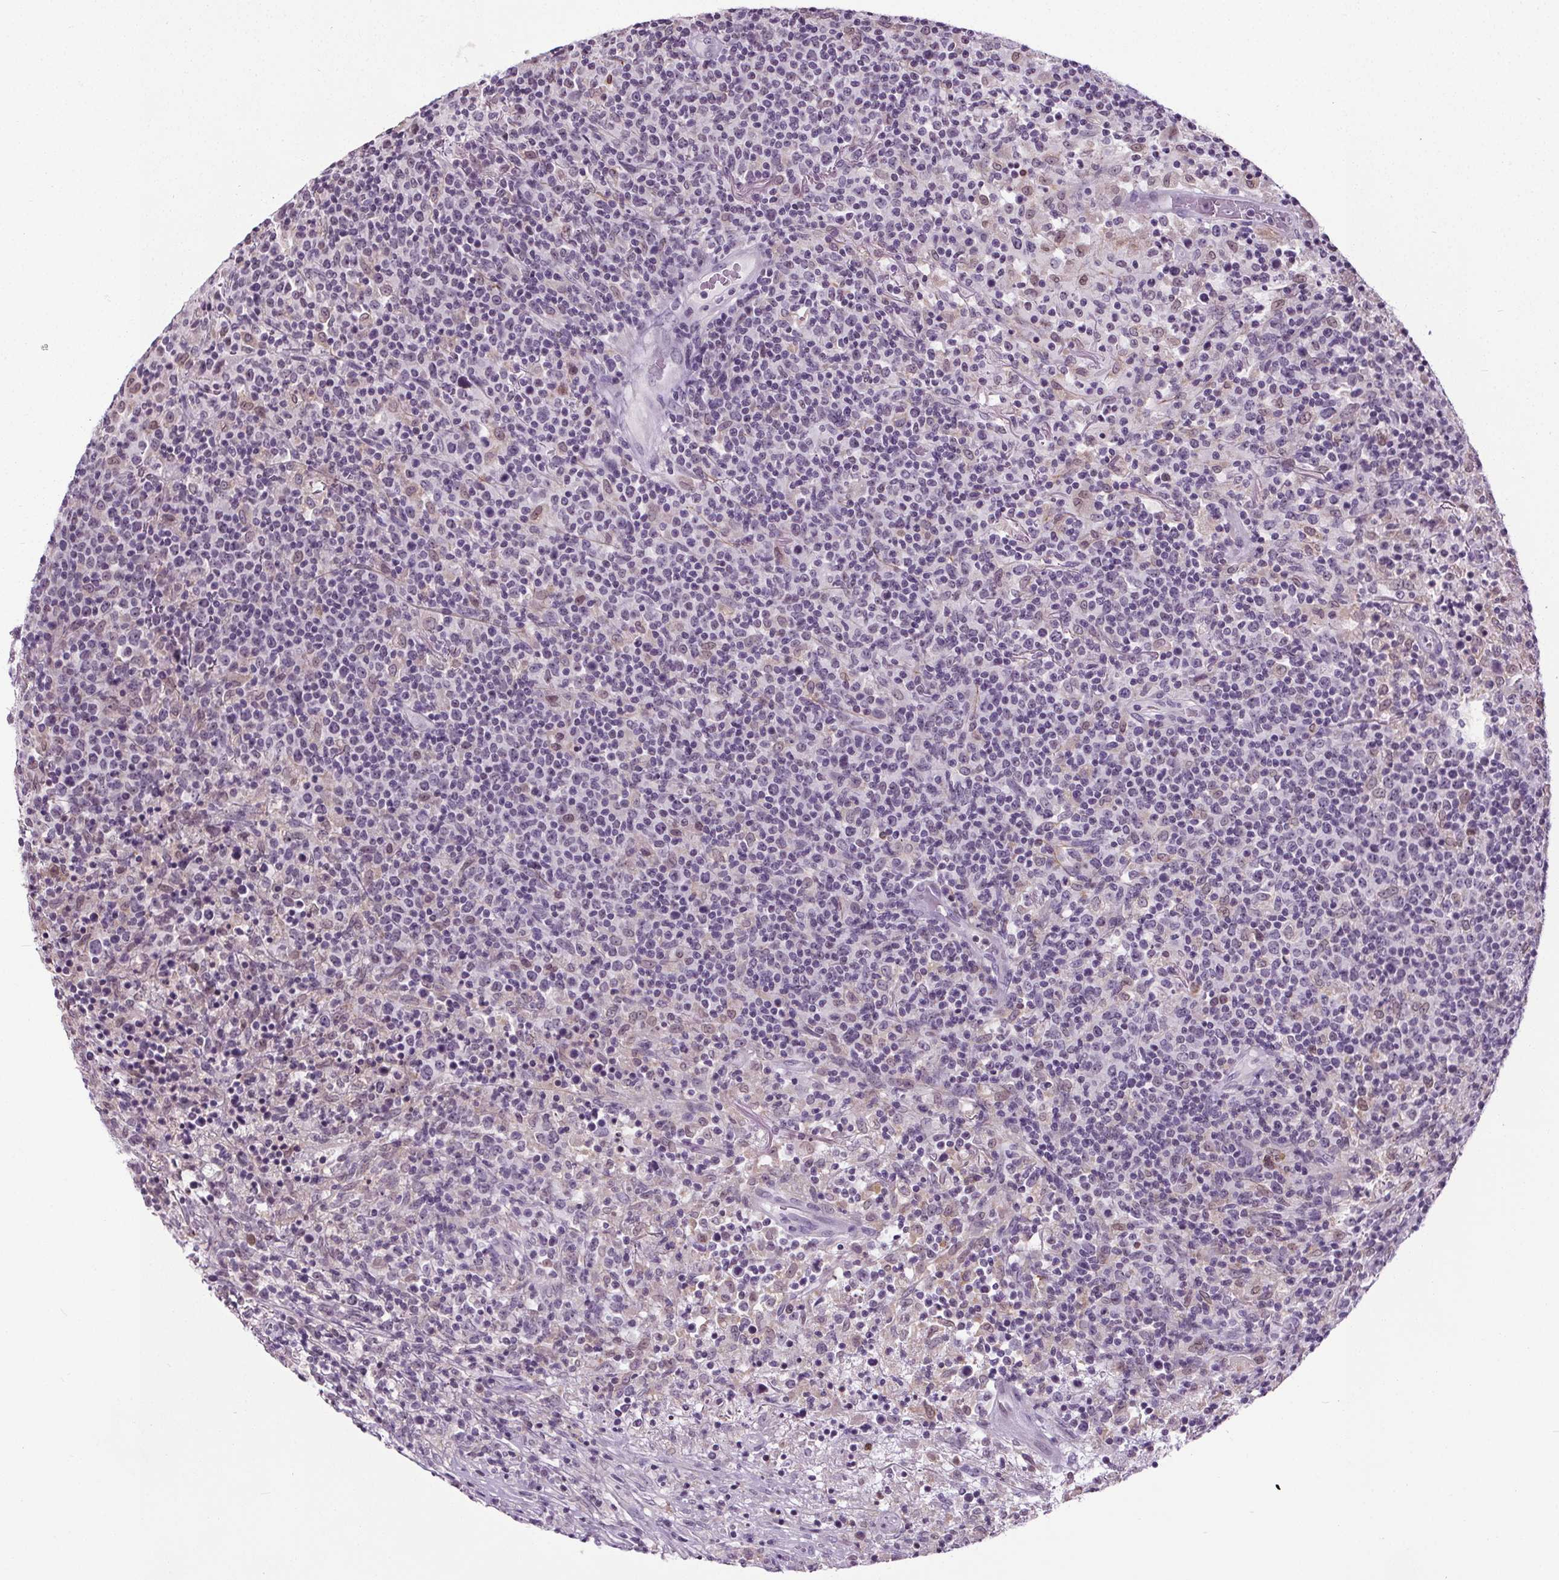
{"staining": {"intensity": "negative", "quantity": "none", "location": "none"}, "tissue": "lymphoma", "cell_type": "Tumor cells", "image_type": "cancer", "snomed": [{"axis": "morphology", "description": "Malignant lymphoma, non-Hodgkin's type, High grade"}, {"axis": "topography", "description": "Lung"}], "caption": "There is no significant staining in tumor cells of high-grade malignant lymphoma, non-Hodgkin's type.", "gene": "TMEM240", "patient": {"sex": "male", "age": 79}}